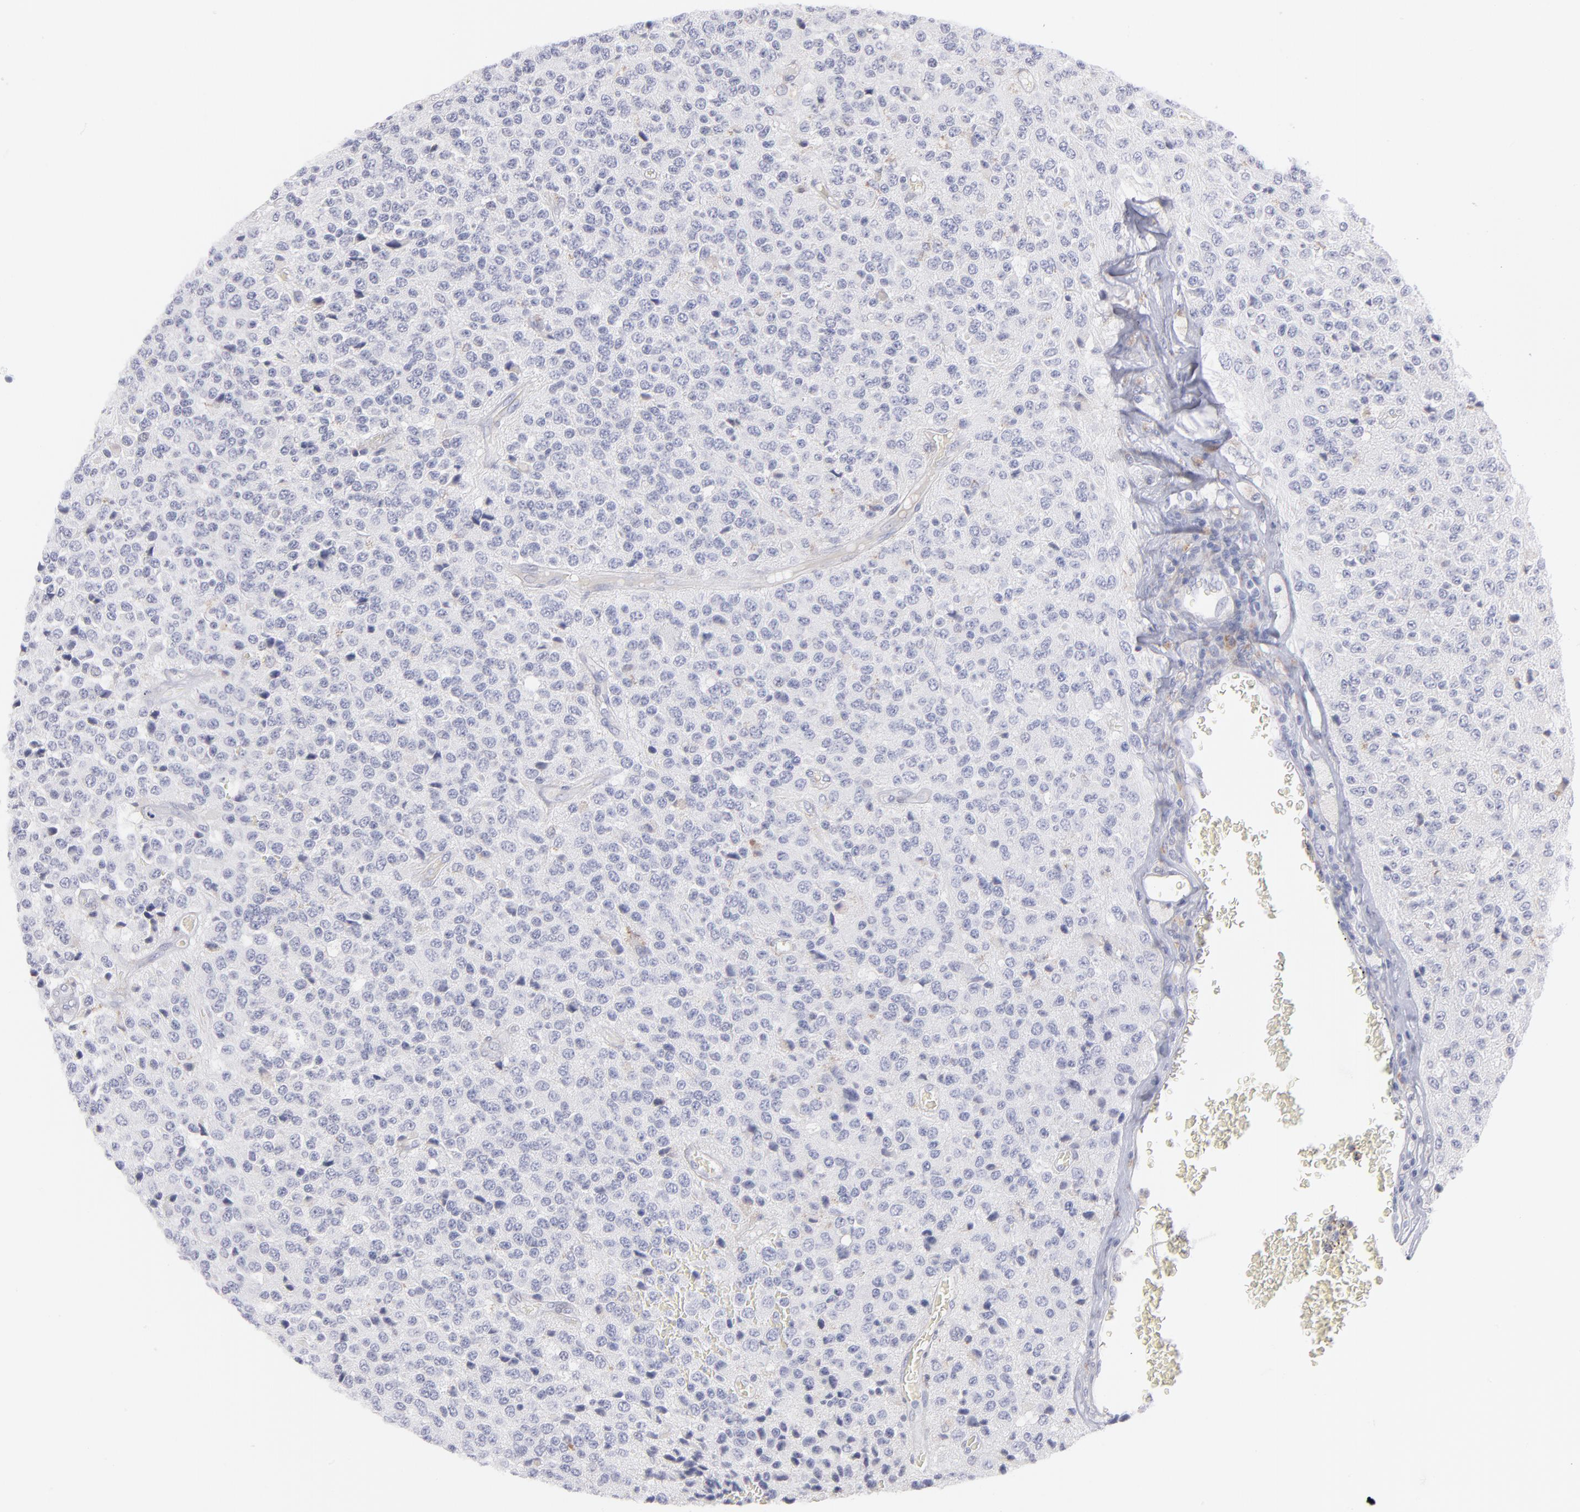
{"staining": {"intensity": "weak", "quantity": "<25%", "location": "cytoplasmic/membranous"}, "tissue": "glioma", "cell_type": "Tumor cells", "image_type": "cancer", "snomed": [{"axis": "morphology", "description": "Glioma, malignant, High grade"}, {"axis": "topography", "description": "pancreas cauda"}], "caption": "Photomicrograph shows no significant protein positivity in tumor cells of glioma.", "gene": "MTHFD2", "patient": {"sex": "male", "age": 60}}